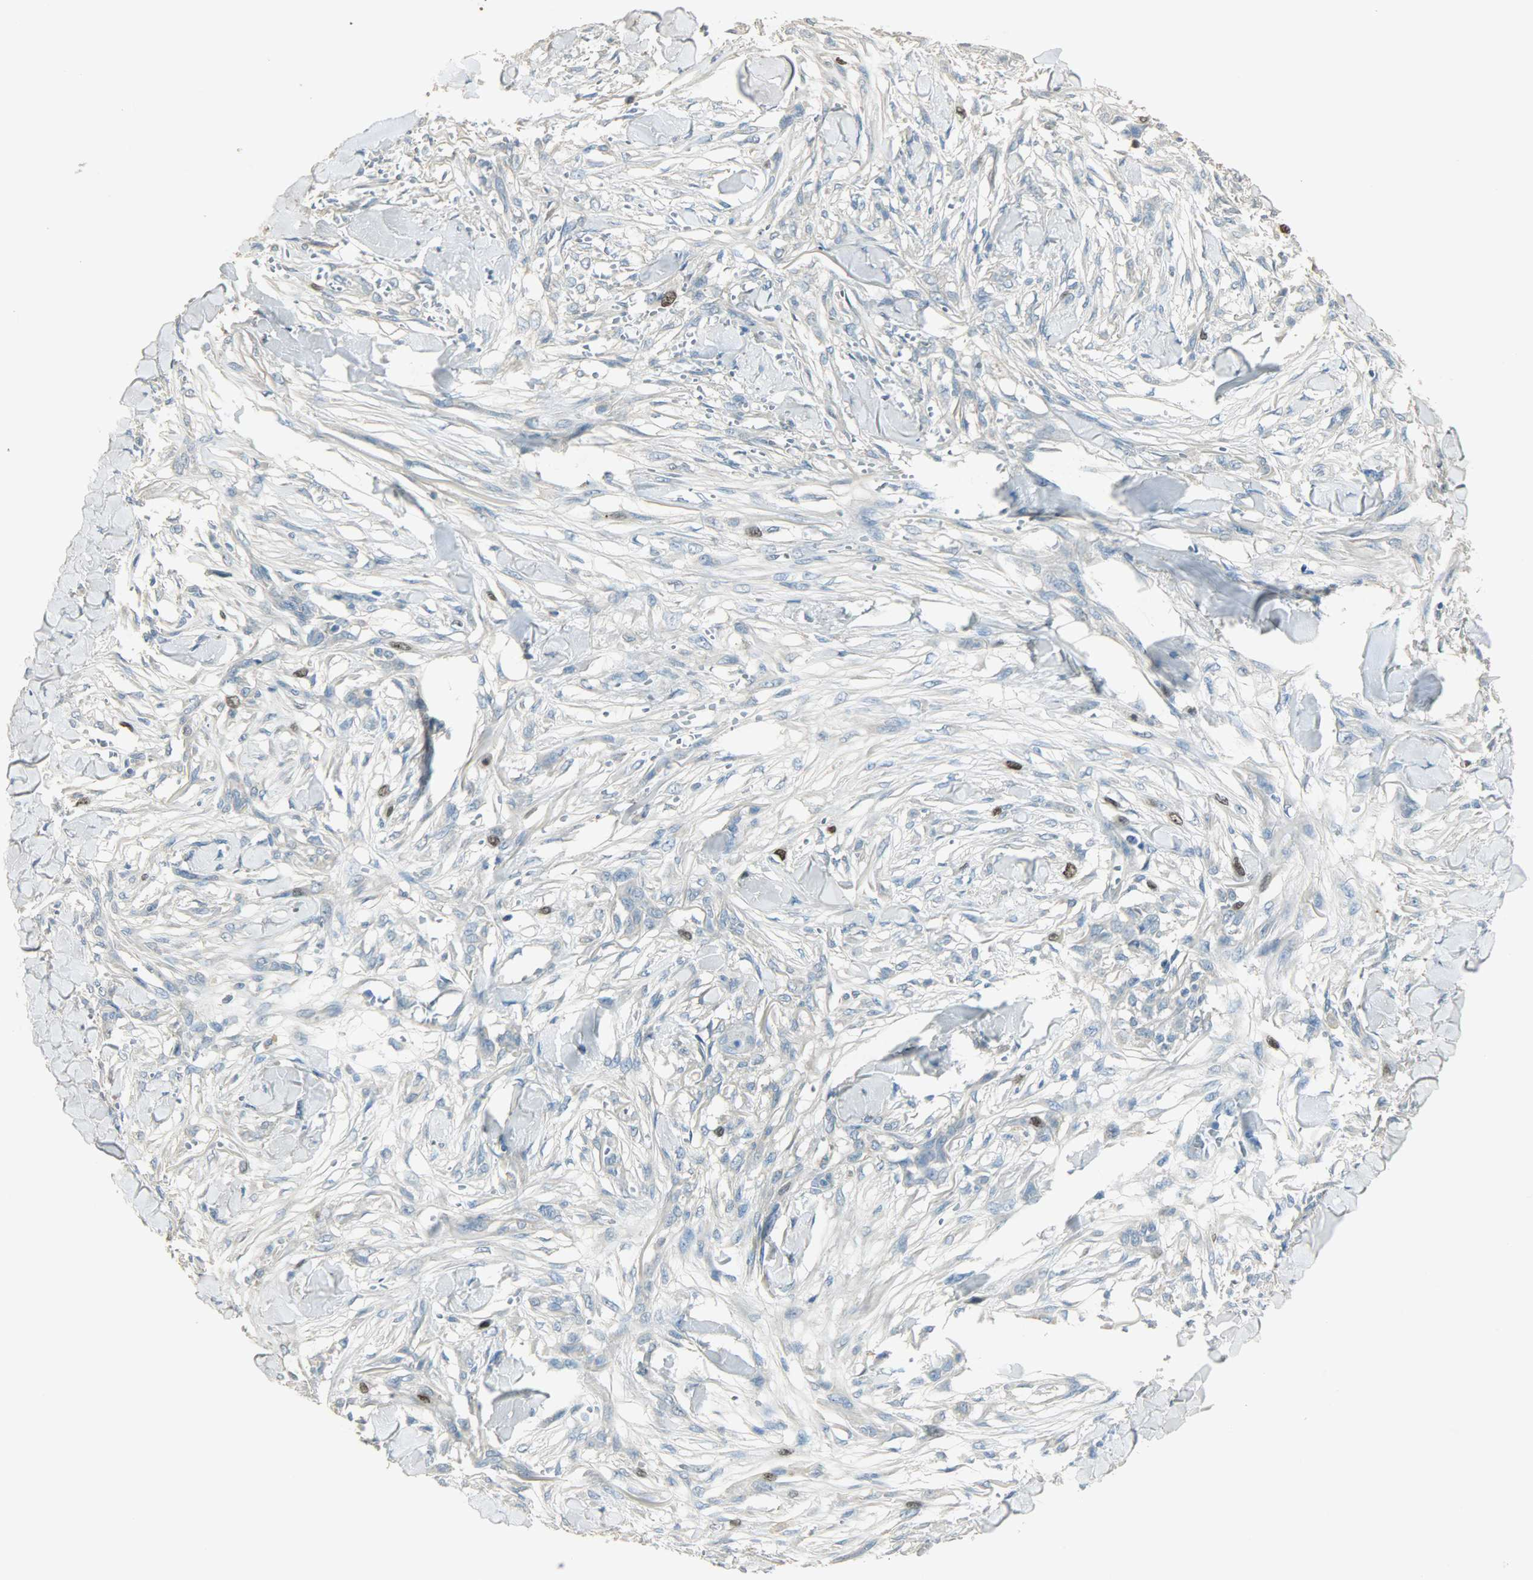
{"staining": {"intensity": "strong", "quantity": "<25%", "location": "nuclear"}, "tissue": "skin cancer", "cell_type": "Tumor cells", "image_type": "cancer", "snomed": [{"axis": "morphology", "description": "Normal tissue, NOS"}, {"axis": "morphology", "description": "Squamous cell carcinoma, NOS"}, {"axis": "topography", "description": "Skin"}], "caption": "Tumor cells demonstrate strong nuclear staining in about <25% of cells in squamous cell carcinoma (skin). (DAB IHC, brown staining for protein, blue staining for nuclei).", "gene": "TPX2", "patient": {"sex": "female", "age": 59}}